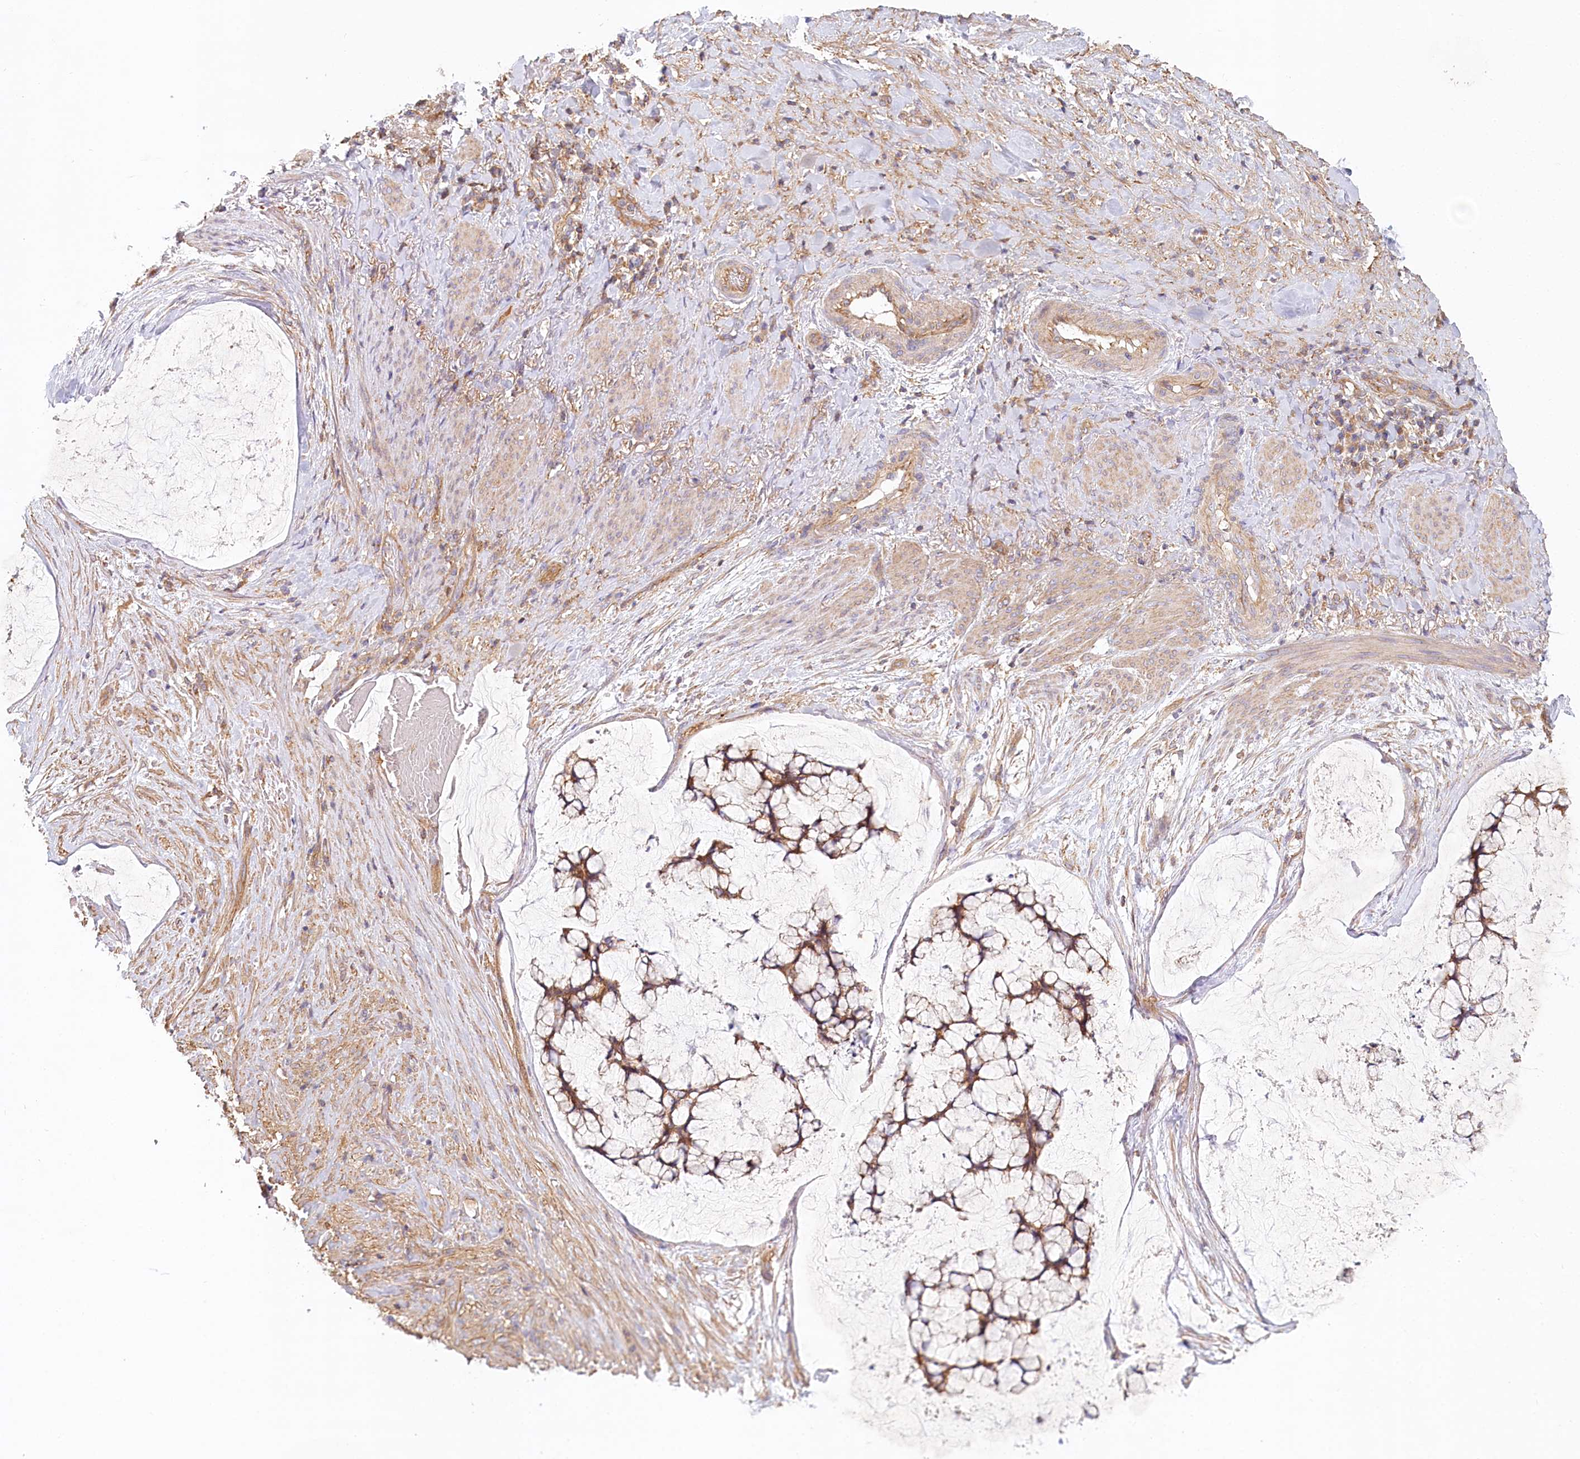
{"staining": {"intensity": "moderate", "quantity": ">75%", "location": "cytoplasmic/membranous"}, "tissue": "ovarian cancer", "cell_type": "Tumor cells", "image_type": "cancer", "snomed": [{"axis": "morphology", "description": "Cystadenocarcinoma, mucinous, NOS"}, {"axis": "topography", "description": "Ovary"}], "caption": "There is medium levels of moderate cytoplasmic/membranous positivity in tumor cells of mucinous cystadenocarcinoma (ovarian), as demonstrated by immunohistochemical staining (brown color).", "gene": "UMPS", "patient": {"sex": "female", "age": 42}}